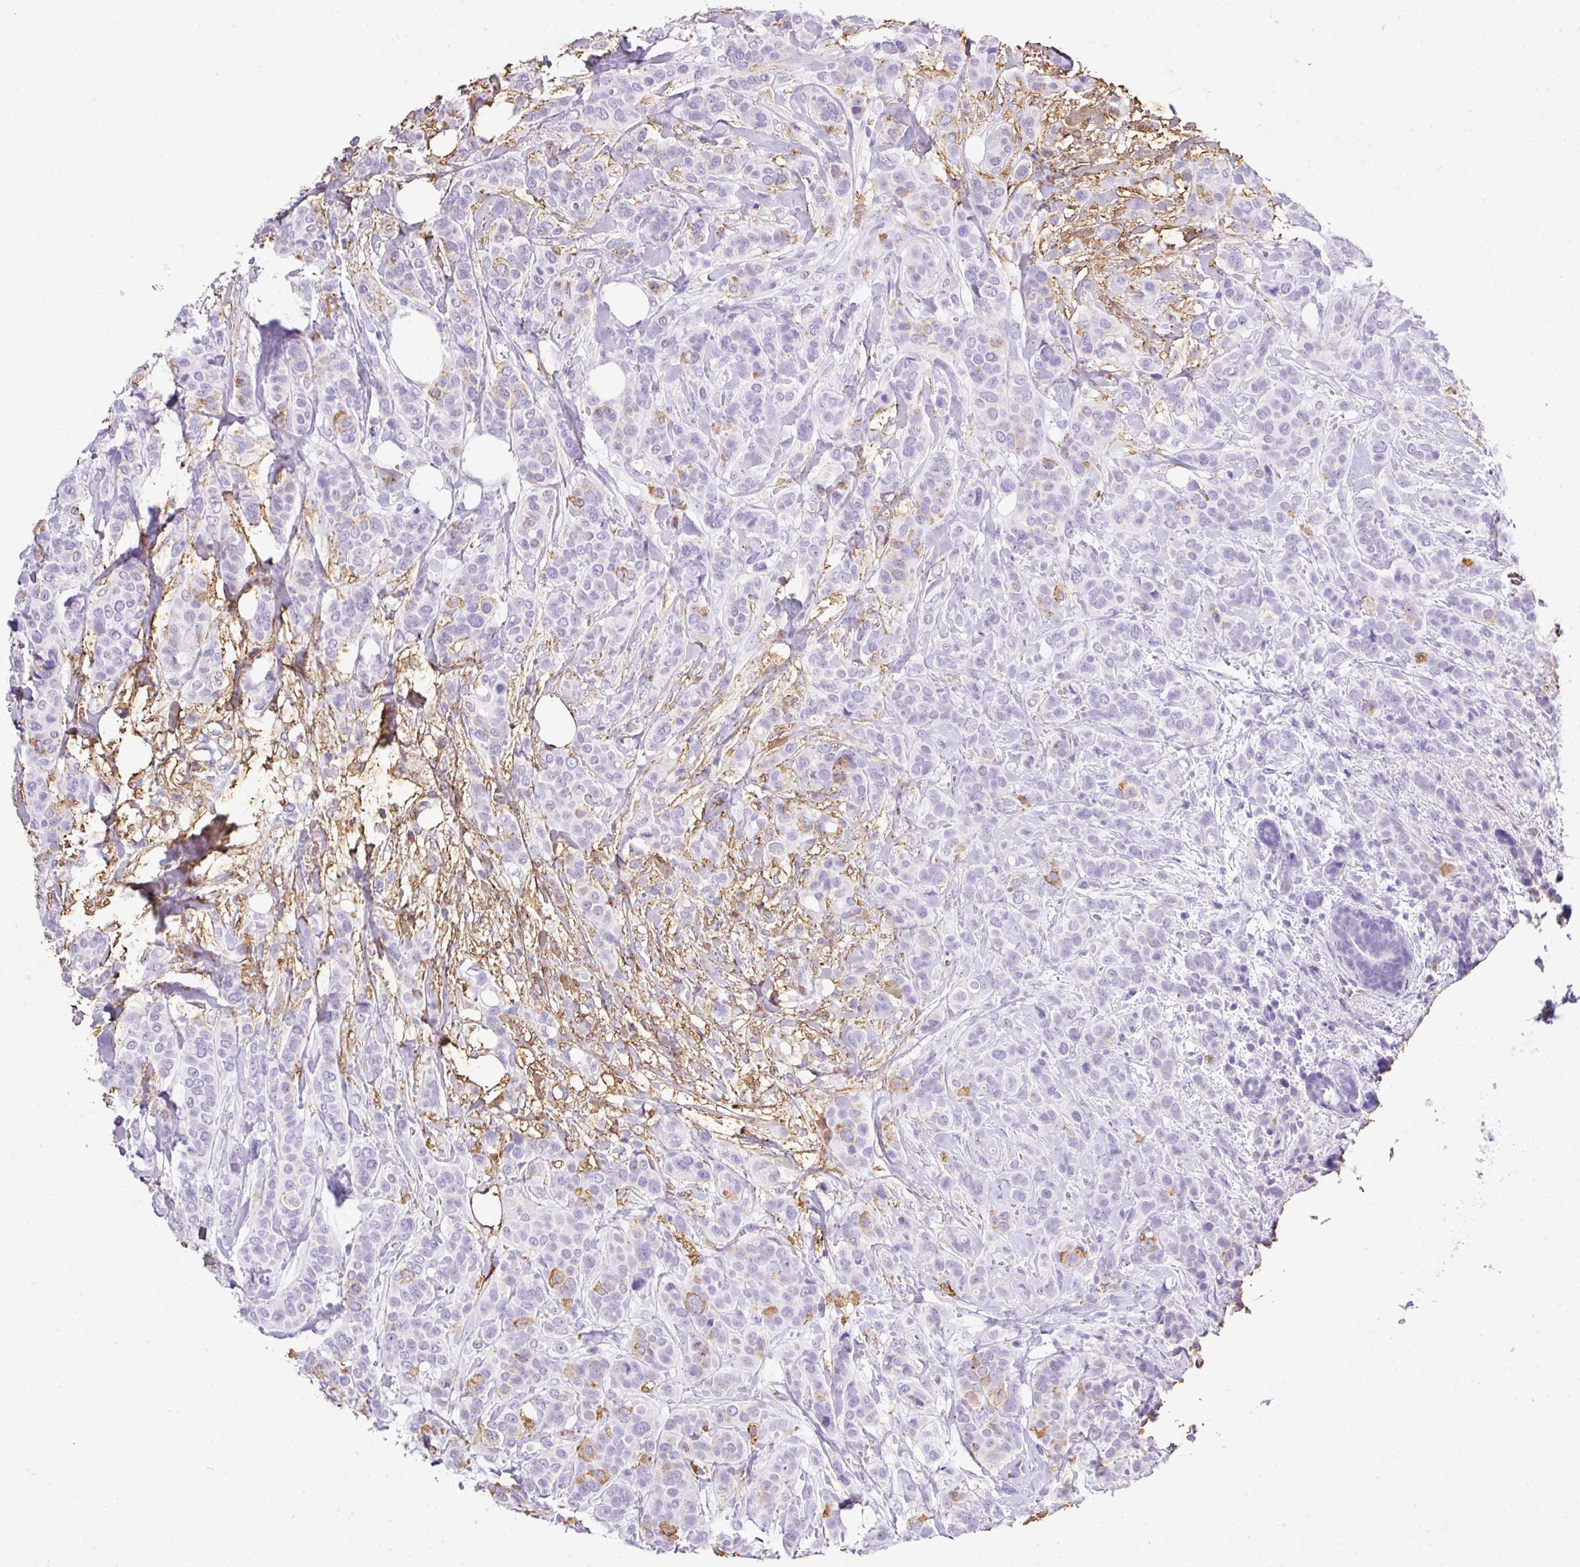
{"staining": {"intensity": "negative", "quantity": "none", "location": "none"}, "tissue": "breast cancer", "cell_type": "Tumor cells", "image_type": "cancer", "snomed": [{"axis": "morphology", "description": "Lobular carcinoma"}, {"axis": "topography", "description": "Breast"}], "caption": "A high-resolution photomicrograph shows immunohistochemistry (IHC) staining of breast cancer, which reveals no significant positivity in tumor cells.", "gene": "KCNJ11", "patient": {"sex": "female", "age": 51}}